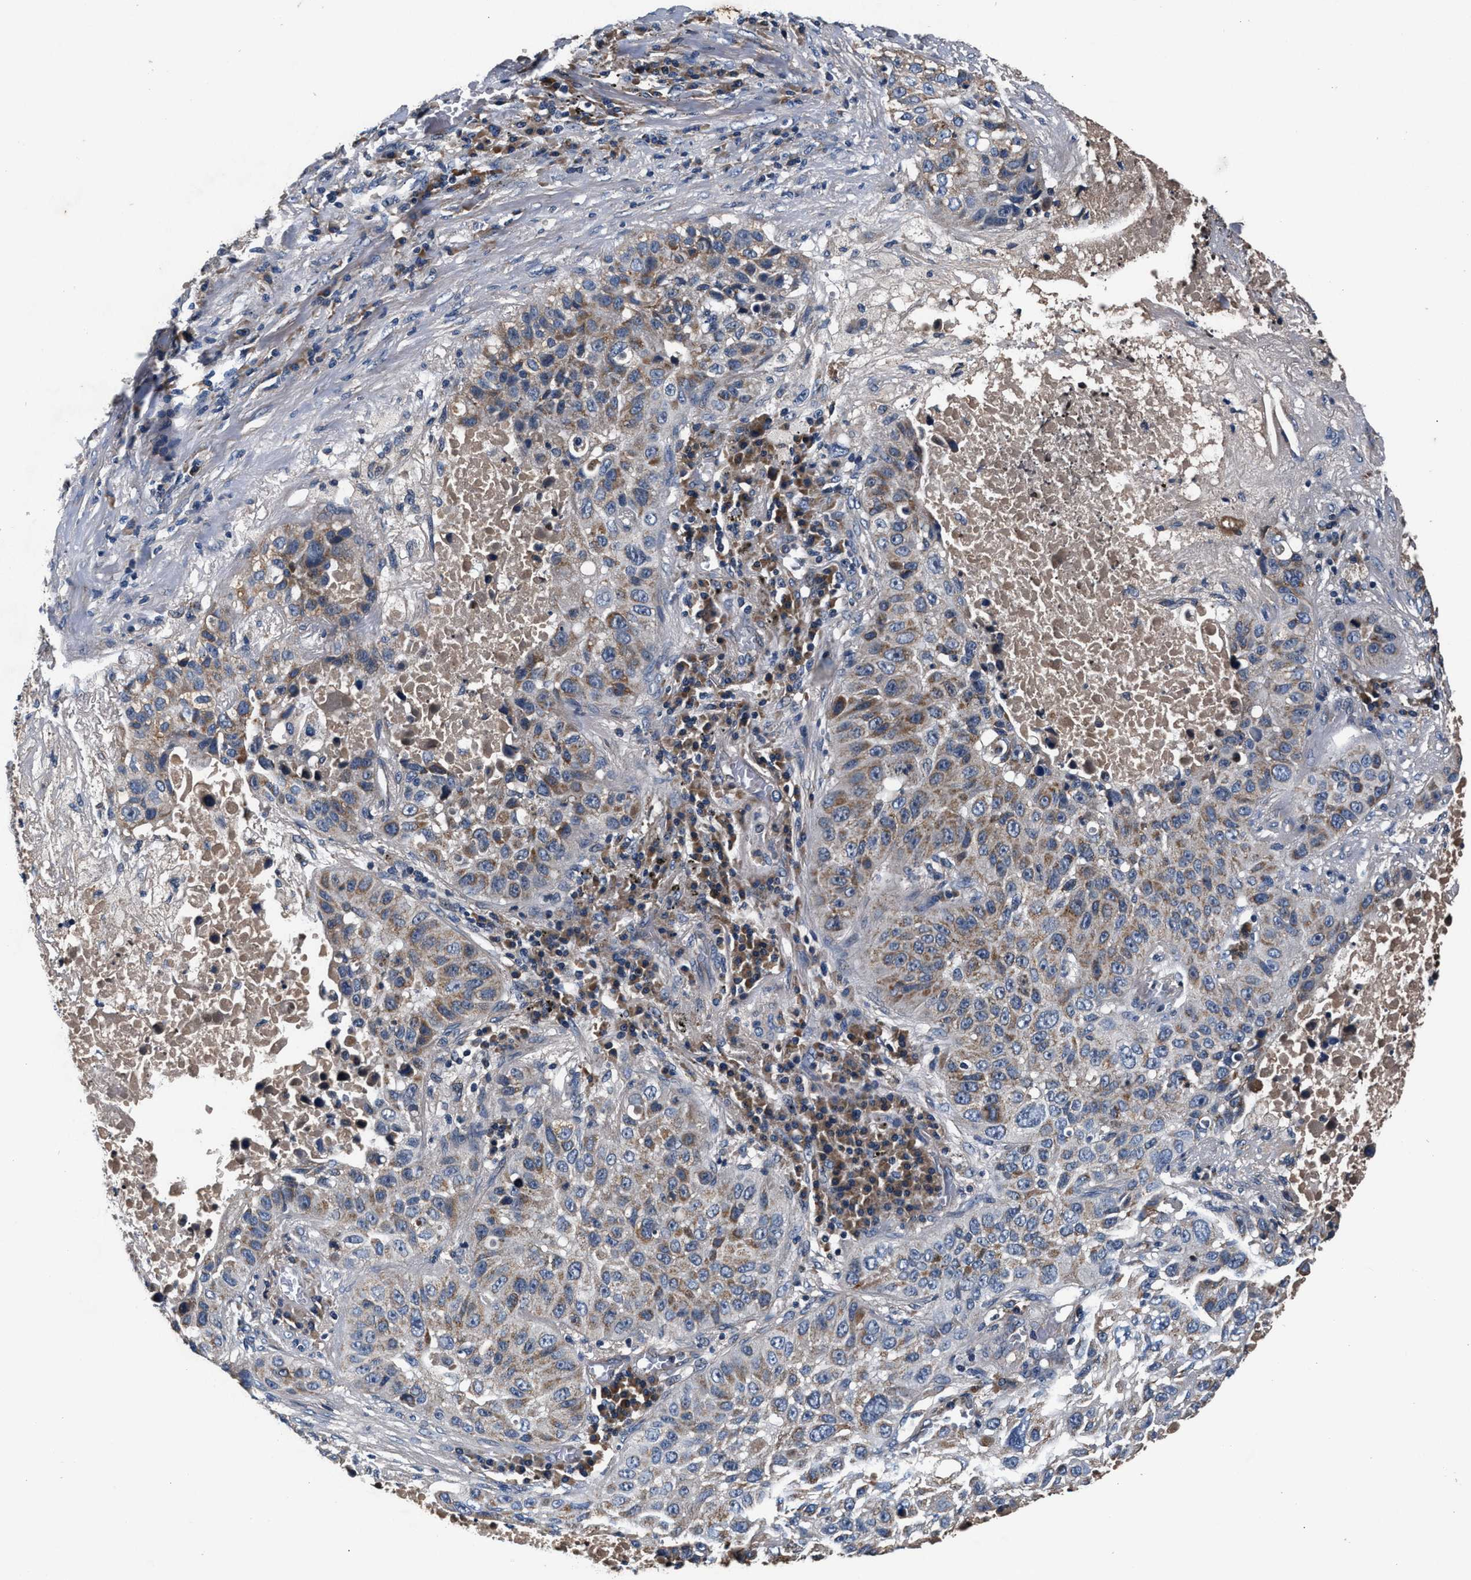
{"staining": {"intensity": "moderate", "quantity": ">75%", "location": "cytoplasmic/membranous"}, "tissue": "lung cancer", "cell_type": "Tumor cells", "image_type": "cancer", "snomed": [{"axis": "morphology", "description": "Squamous cell carcinoma, NOS"}, {"axis": "topography", "description": "Lung"}], "caption": "High-magnification brightfield microscopy of lung cancer (squamous cell carcinoma) stained with DAB (brown) and counterstained with hematoxylin (blue). tumor cells exhibit moderate cytoplasmic/membranous positivity is appreciated in approximately>75% of cells.", "gene": "IMMT", "patient": {"sex": "male", "age": 57}}